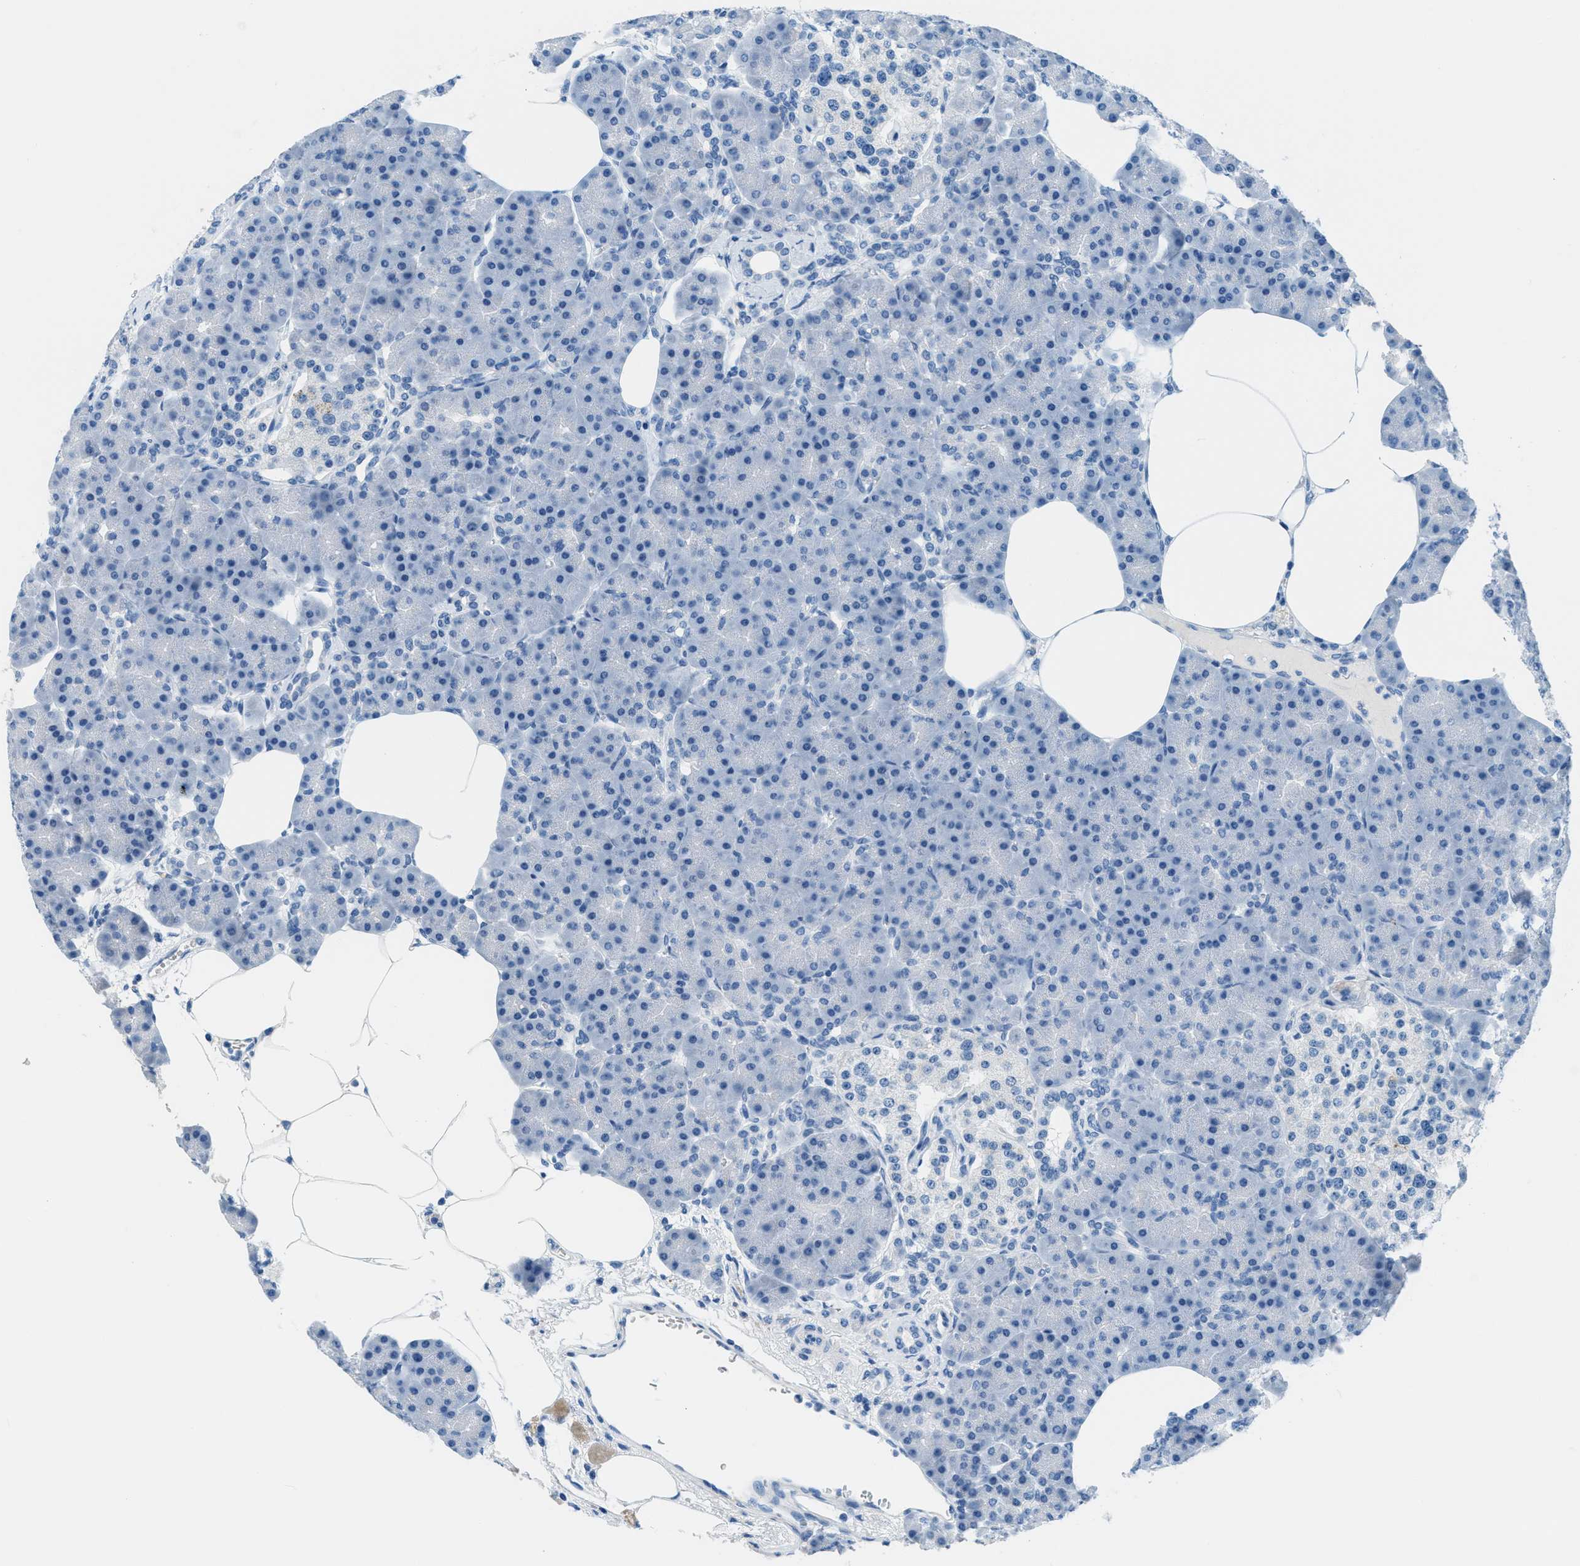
{"staining": {"intensity": "negative", "quantity": "none", "location": "none"}, "tissue": "pancreas", "cell_type": "Exocrine glandular cells", "image_type": "normal", "snomed": [{"axis": "morphology", "description": "Normal tissue, NOS"}, {"axis": "topography", "description": "Pancreas"}], "caption": "Protein analysis of benign pancreas demonstrates no significant positivity in exocrine glandular cells. (Immunohistochemistry (ihc), brightfield microscopy, high magnification).", "gene": "MGARP", "patient": {"sex": "female", "age": 70}}